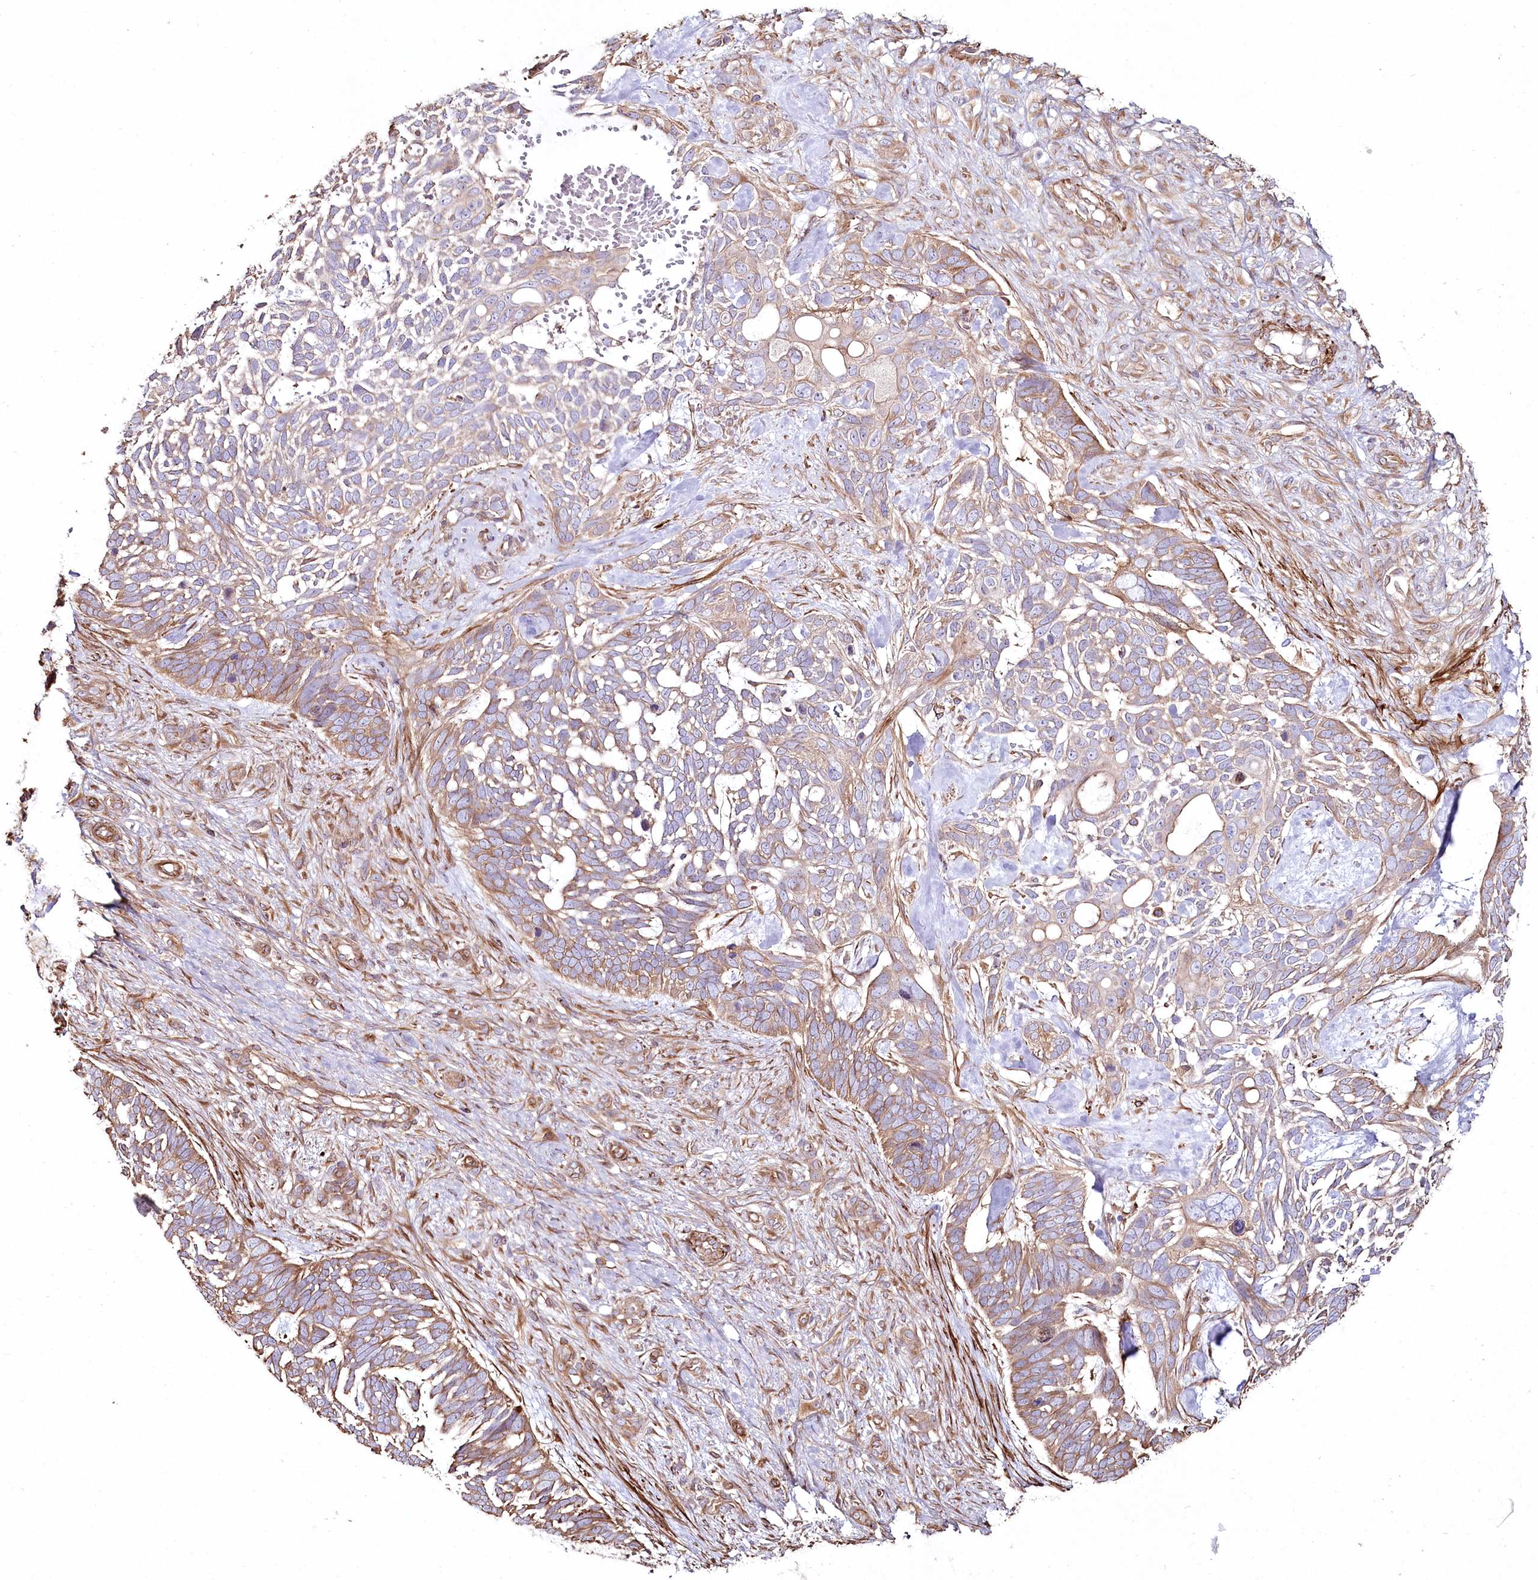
{"staining": {"intensity": "moderate", "quantity": ">75%", "location": "cytoplasmic/membranous"}, "tissue": "skin cancer", "cell_type": "Tumor cells", "image_type": "cancer", "snomed": [{"axis": "morphology", "description": "Basal cell carcinoma"}, {"axis": "topography", "description": "Skin"}], "caption": "Brown immunohistochemical staining in basal cell carcinoma (skin) shows moderate cytoplasmic/membranous expression in approximately >75% of tumor cells.", "gene": "SUMF1", "patient": {"sex": "male", "age": 88}}